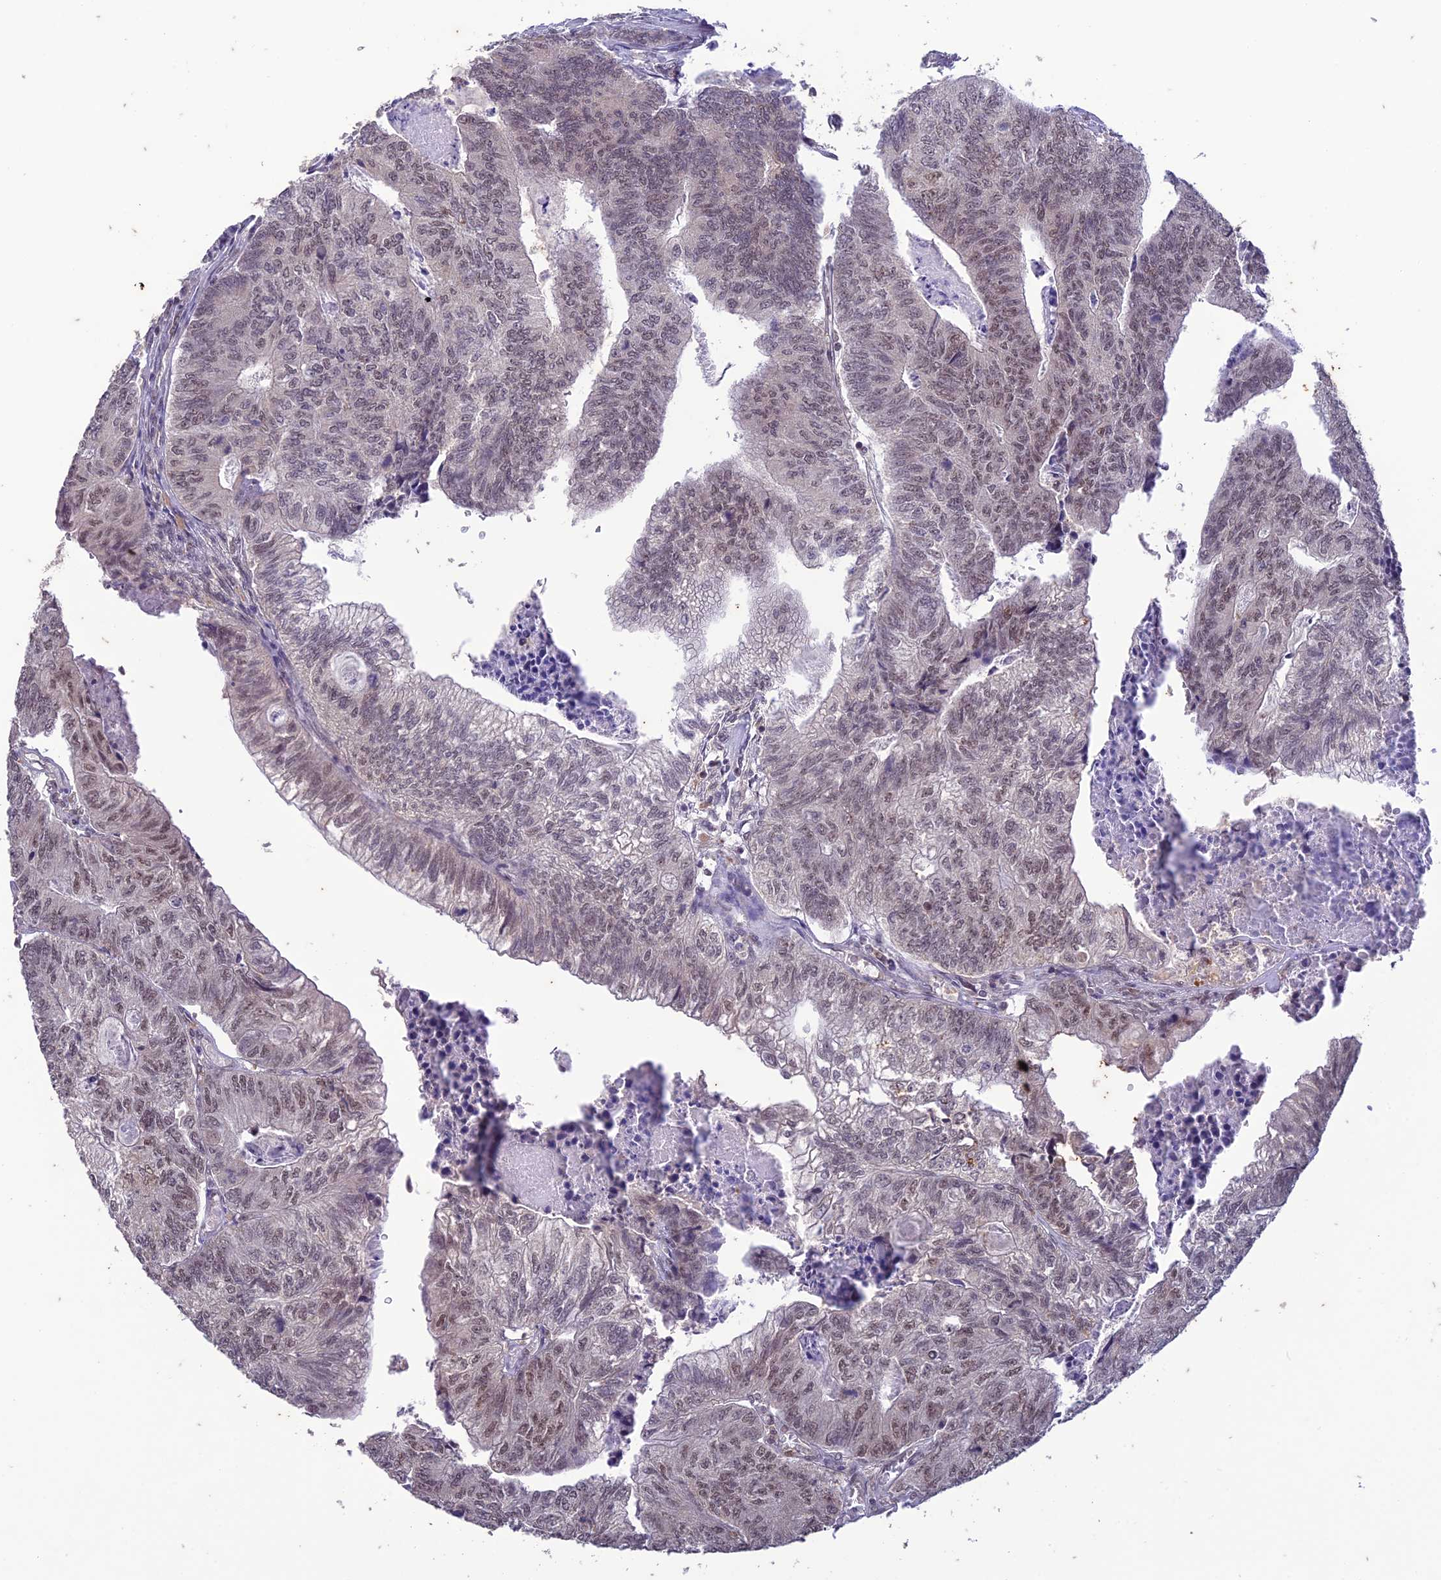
{"staining": {"intensity": "weak", "quantity": ">75%", "location": "nuclear"}, "tissue": "colorectal cancer", "cell_type": "Tumor cells", "image_type": "cancer", "snomed": [{"axis": "morphology", "description": "Adenocarcinoma, NOS"}, {"axis": "topography", "description": "Colon"}], "caption": "Immunohistochemical staining of colorectal cancer (adenocarcinoma) displays low levels of weak nuclear protein positivity in approximately >75% of tumor cells. Immunohistochemistry (ihc) stains the protein in brown and the nuclei are stained blue.", "gene": "POP4", "patient": {"sex": "female", "age": 67}}